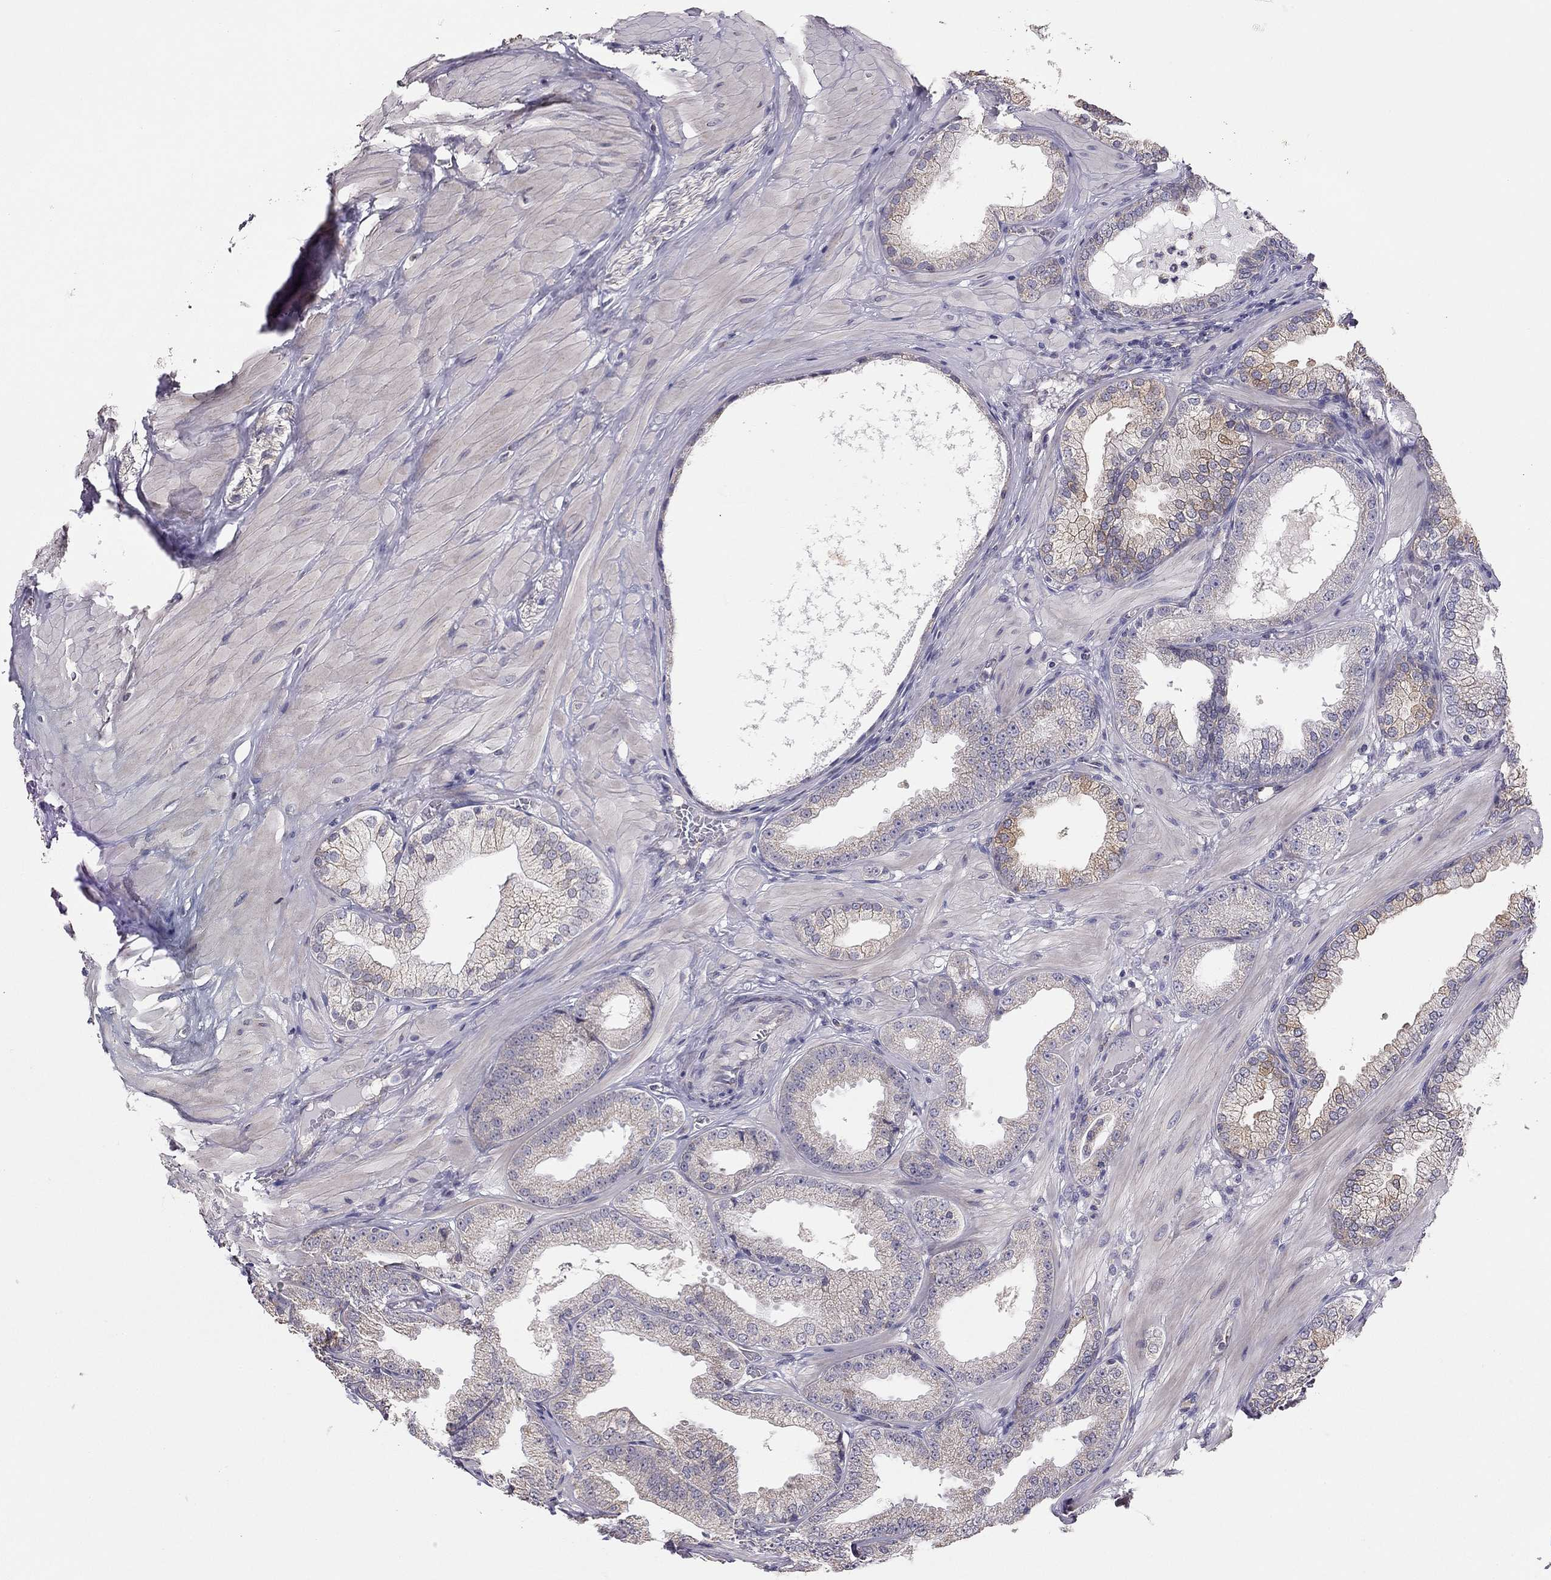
{"staining": {"intensity": "weak", "quantity": "<25%", "location": "cytoplasmic/membranous"}, "tissue": "prostate cancer", "cell_type": "Tumor cells", "image_type": "cancer", "snomed": [{"axis": "morphology", "description": "Adenocarcinoma, Low grade"}, {"axis": "topography", "description": "Prostate"}], "caption": "The micrograph shows no staining of tumor cells in prostate cancer (low-grade adenocarcinoma).", "gene": "LRIT3", "patient": {"sex": "male", "age": 55}}